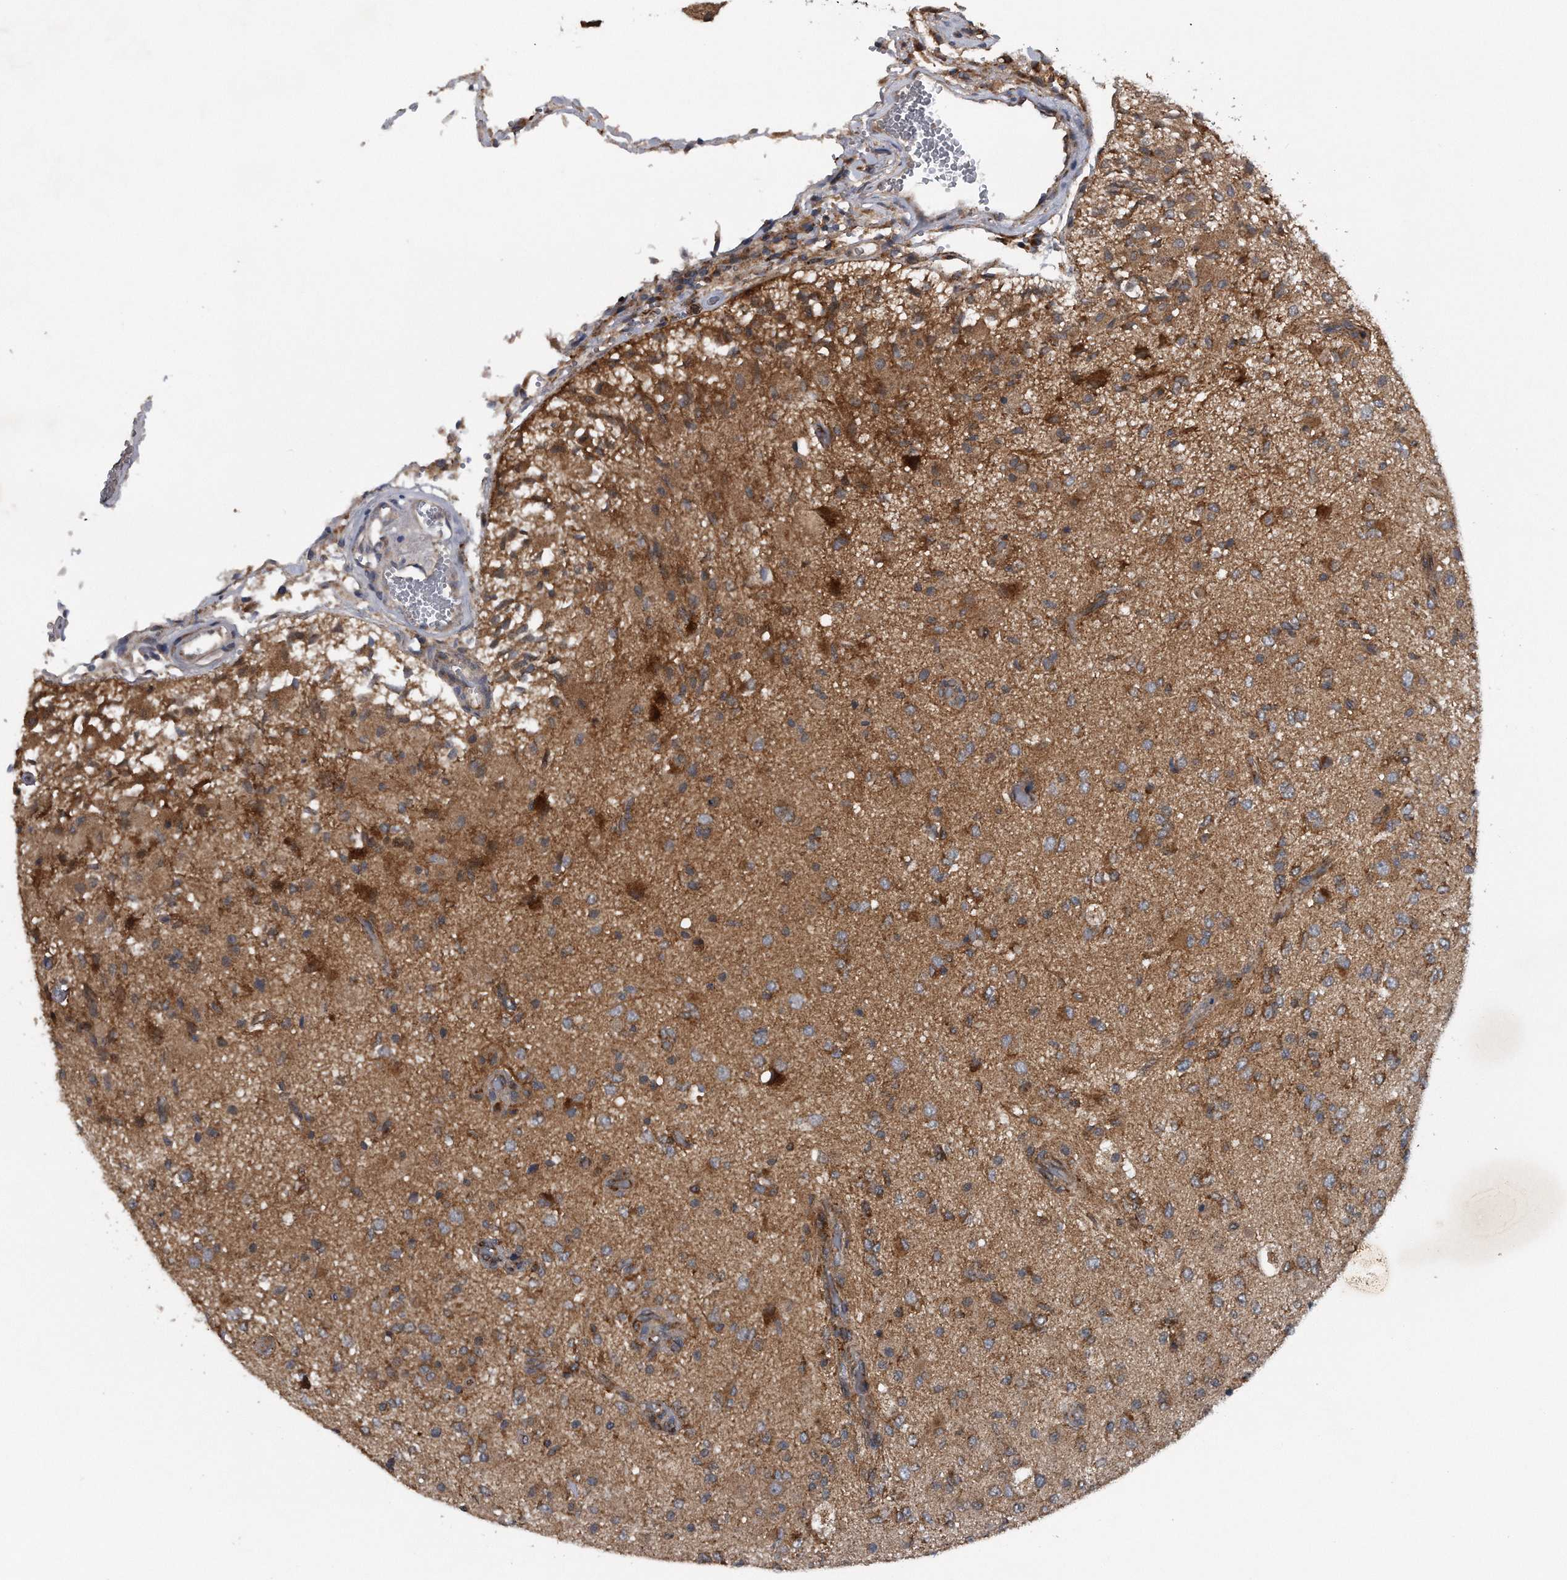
{"staining": {"intensity": "moderate", "quantity": ">75%", "location": "cytoplasmic/membranous"}, "tissue": "glioma", "cell_type": "Tumor cells", "image_type": "cancer", "snomed": [{"axis": "morphology", "description": "Normal tissue, NOS"}, {"axis": "morphology", "description": "Glioma, malignant, High grade"}, {"axis": "topography", "description": "Cerebral cortex"}], "caption": "Tumor cells show medium levels of moderate cytoplasmic/membranous staining in approximately >75% of cells in human malignant glioma (high-grade).", "gene": "ALPK2", "patient": {"sex": "male", "age": 77}}